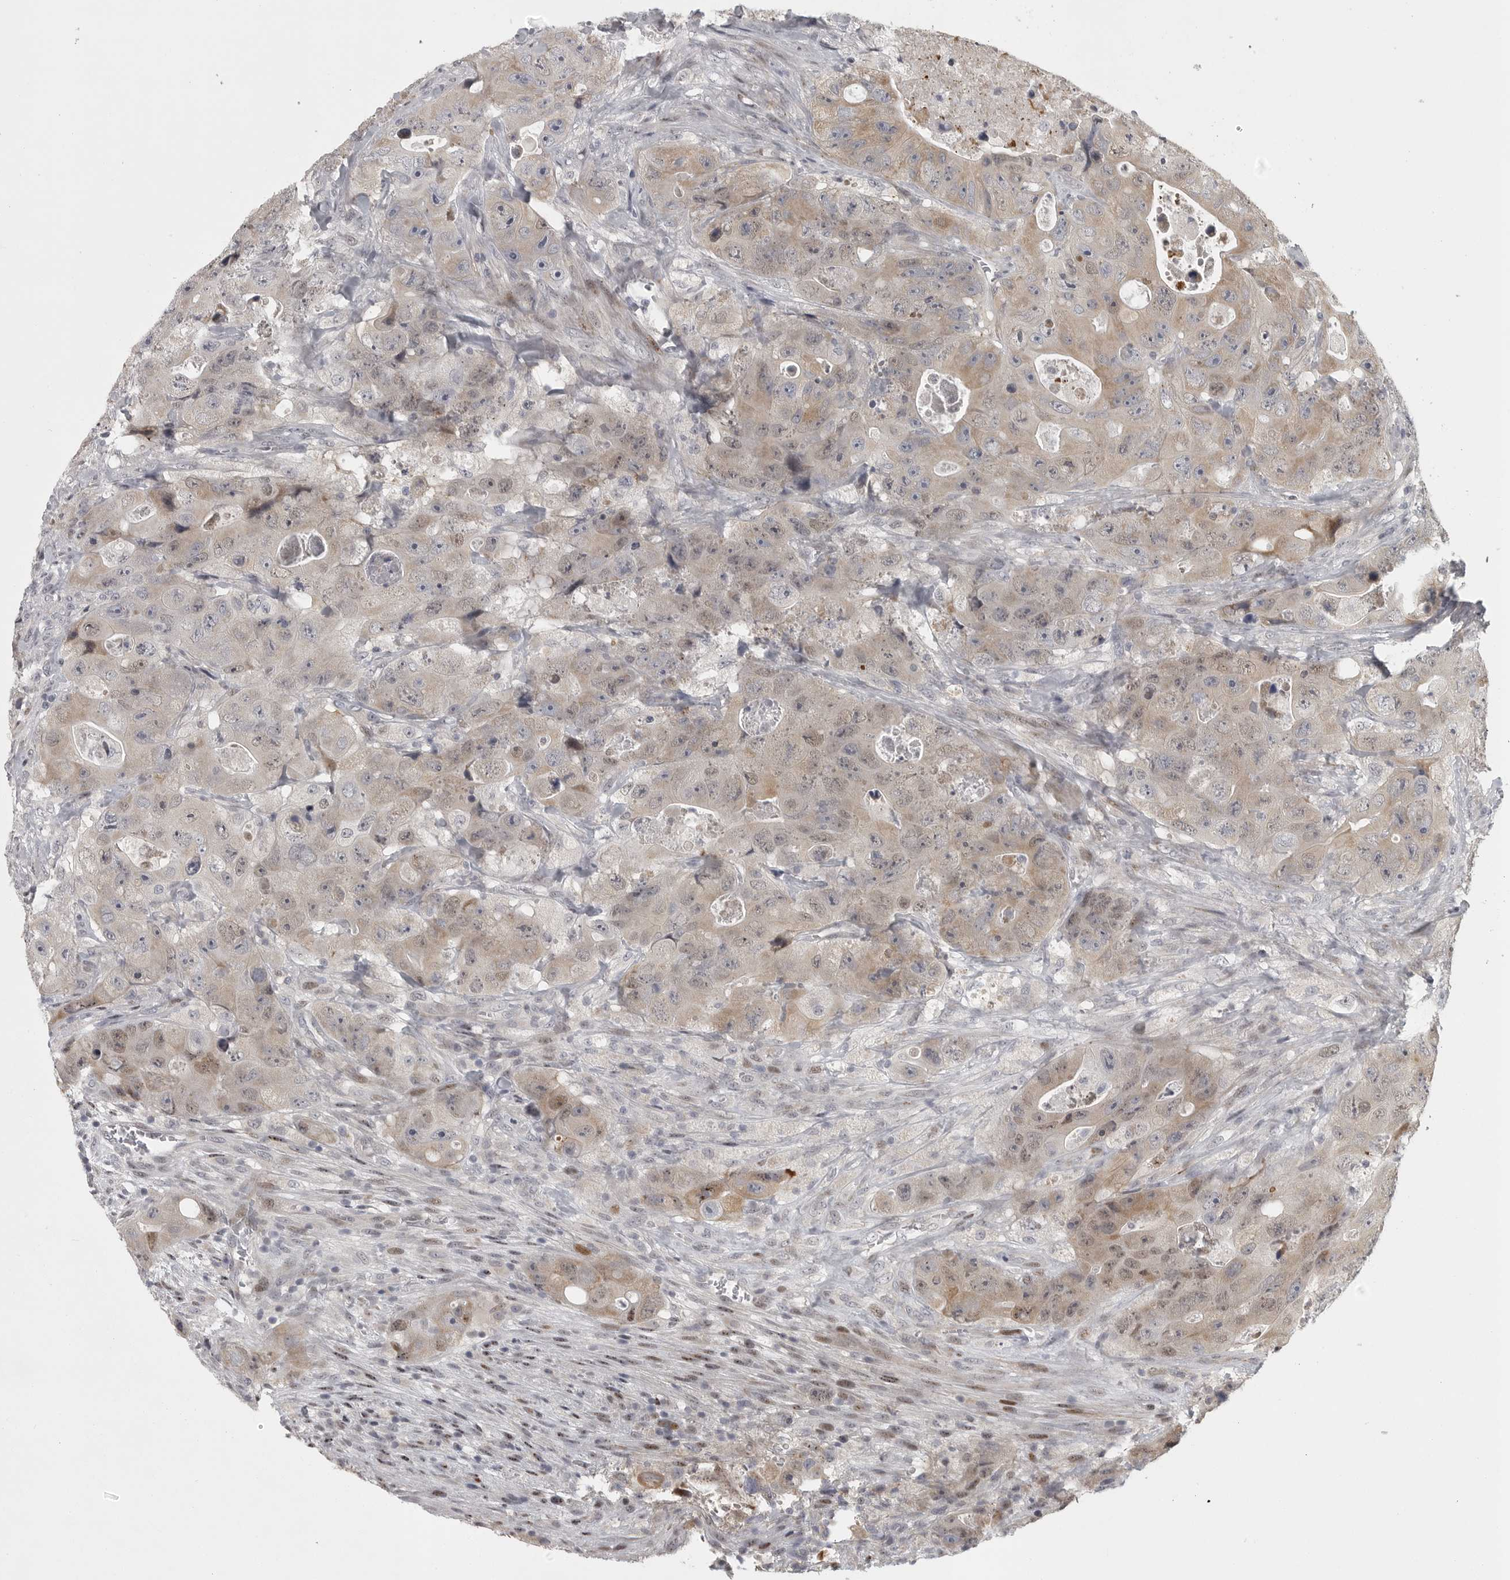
{"staining": {"intensity": "weak", "quantity": "25%-75%", "location": "cytoplasmic/membranous,nuclear"}, "tissue": "colorectal cancer", "cell_type": "Tumor cells", "image_type": "cancer", "snomed": [{"axis": "morphology", "description": "Adenocarcinoma, NOS"}, {"axis": "topography", "description": "Colon"}], "caption": "IHC photomicrograph of neoplastic tissue: colorectal adenocarcinoma stained using immunohistochemistry demonstrates low levels of weak protein expression localized specifically in the cytoplasmic/membranous and nuclear of tumor cells, appearing as a cytoplasmic/membranous and nuclear brown color.", "gene": "POLE2", "patient": {"sex": "female", "age": 46}}